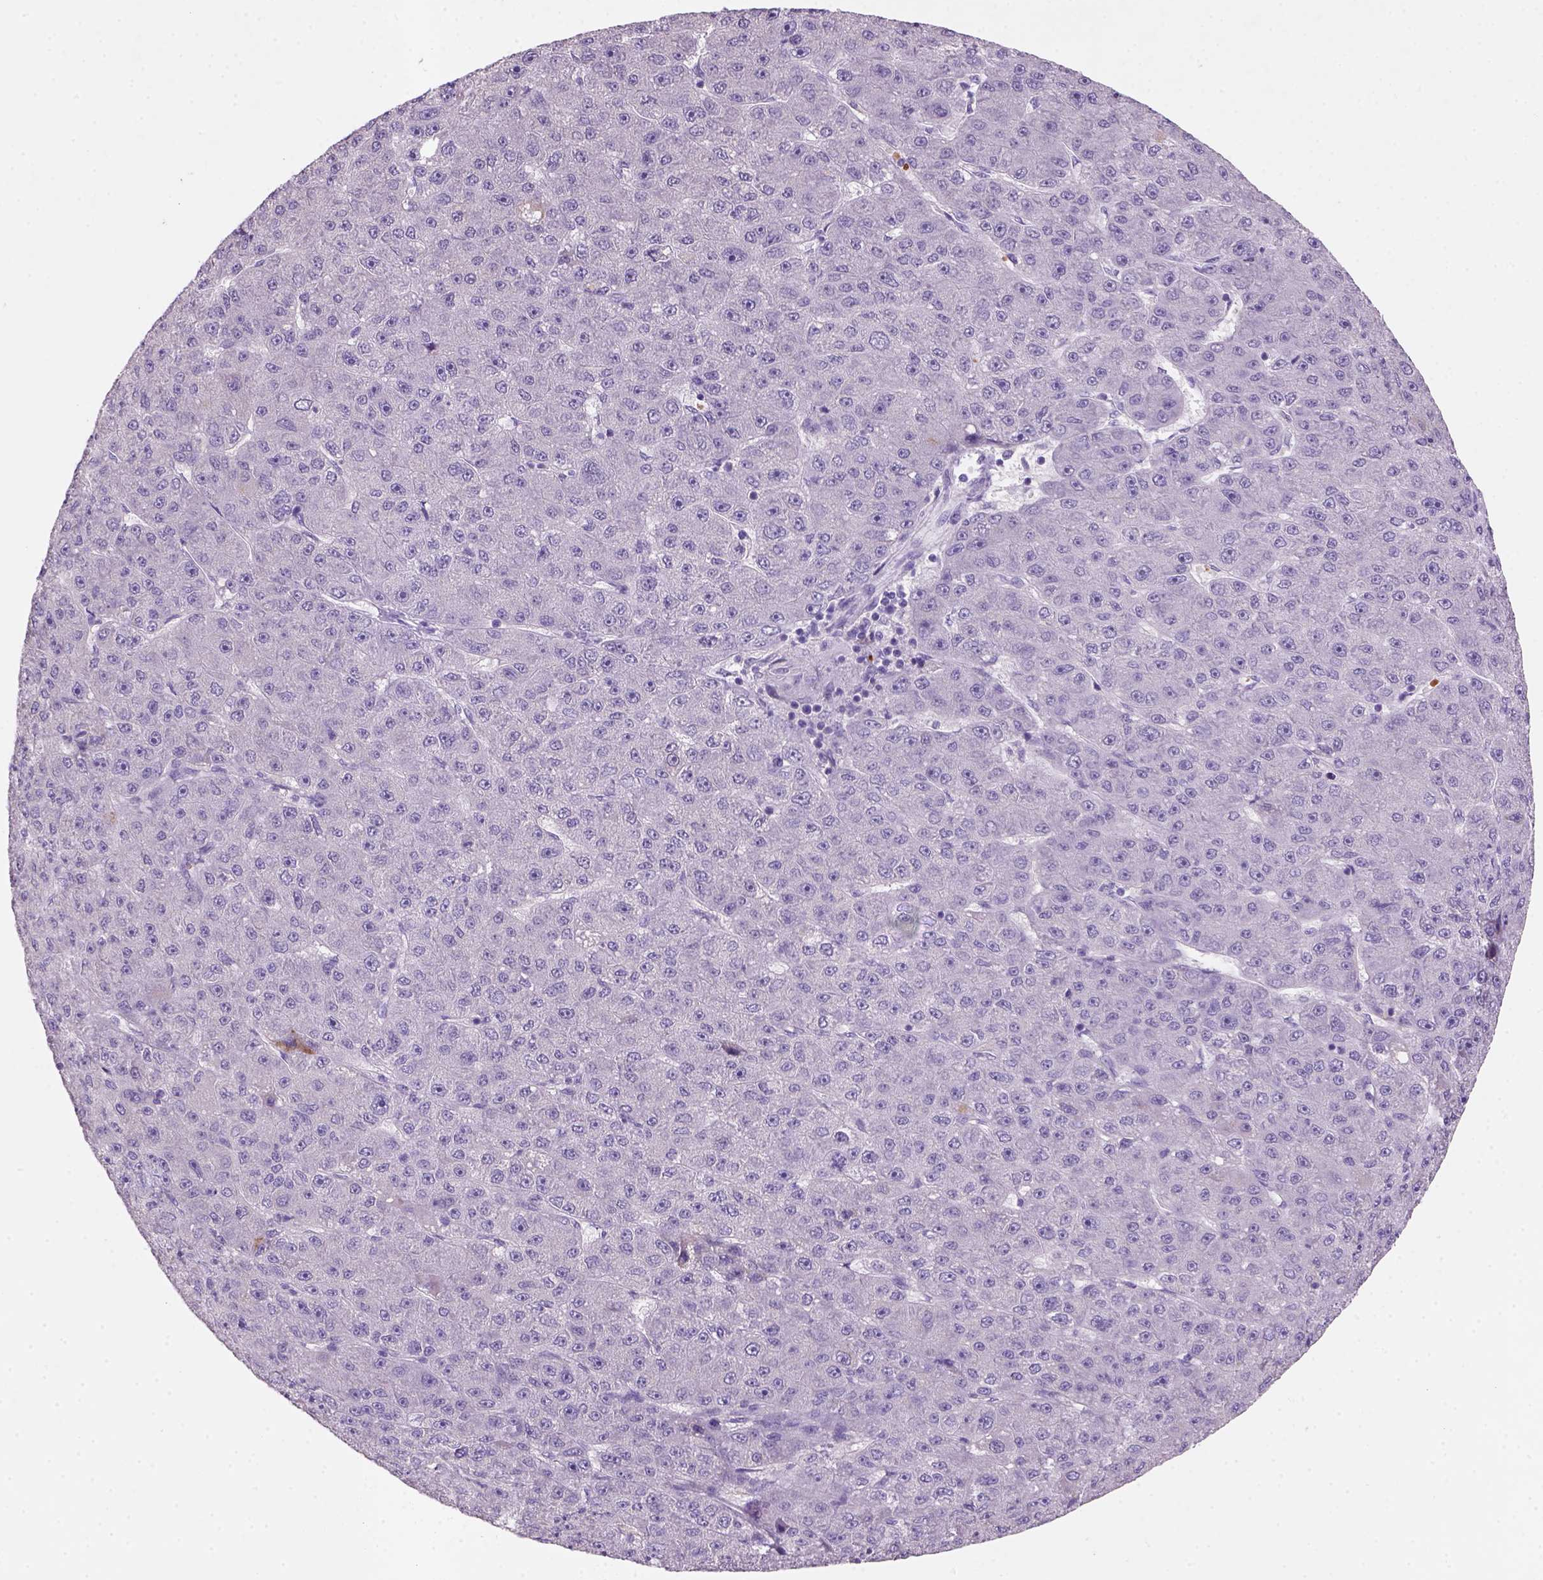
{"staining": {"intensity": "negative", "quantity": "none", "location": "none"}, "tissue": "liver cancer", "cell_type": "Tumor cells", "image_type": "cancer", "snomed": [{"axis": "morphology", "description": "Carcinoma, Hepatocellular, NOS"}, {"axis": "topography", "description": "Liver"}], "caption": "Hepatocellular carcinoma (liver) was stained to show a protein in brown. There is no significant staining in tumor cells.", "gene": "ZMAT4", "patient": {"sex": "male", "age": 67}}